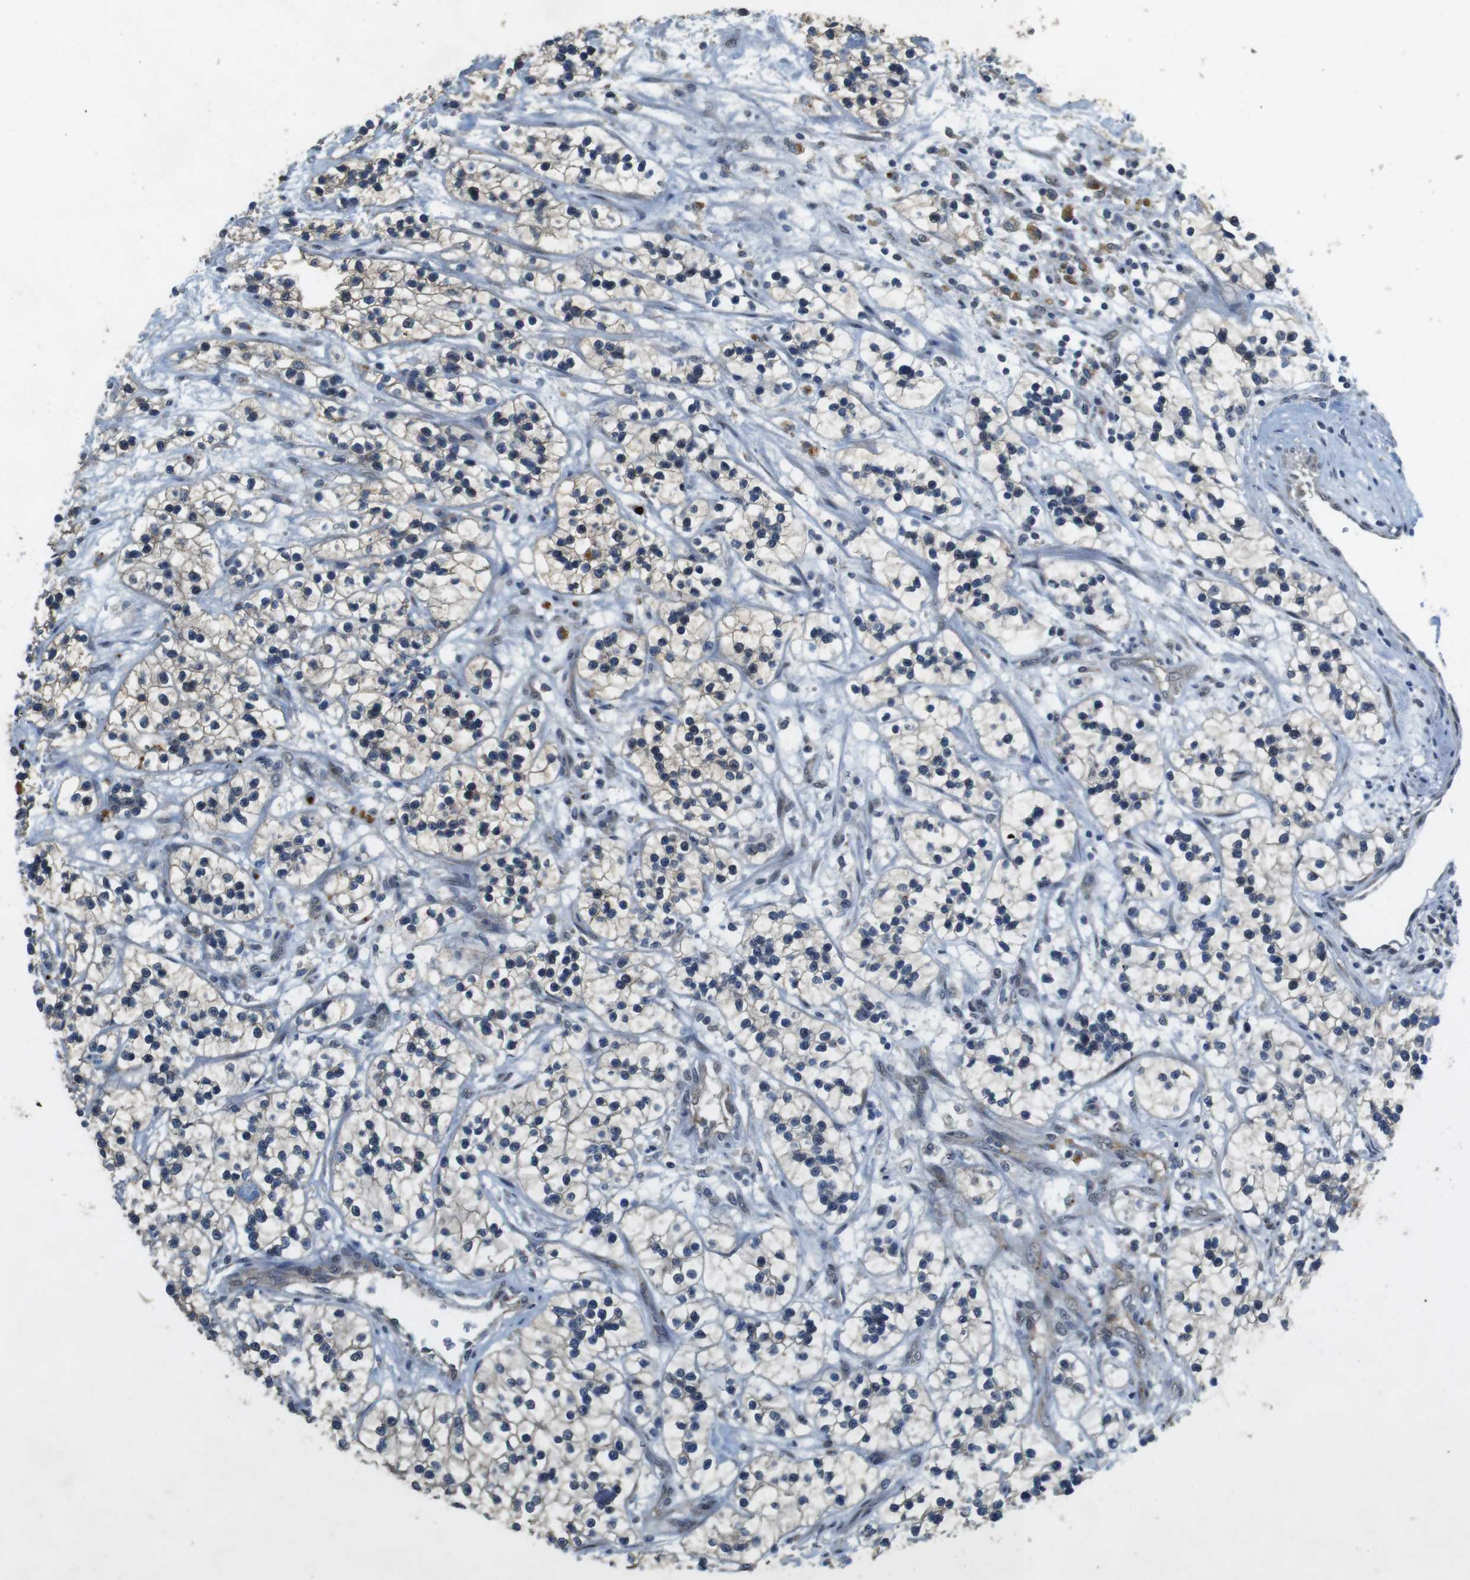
{"staining": {"intensity": "negative", "quantity": "none", "location": "none"}, "tissue": "renal cancer", "cell_type": "Tumor cells", "image_type": "cancer", "snomed": [{"axis": "morphology", "description": "Adenocarcinoma, NOS"}, {"axis": "topography", "description": "Kidney"}], "caption": "The micrograph demonstrates no significant staining in tumor cells of adenocarcinoma (renal). The staining was performed using DAB (3,3'-diaminobenzidine) to visualize the protein expression in brown, while the nuclei were stained in blue with hematoxylin (Magnification: 20x).", "gene": "CLDN7", "patient": {"sex": "female", "age": 57}}